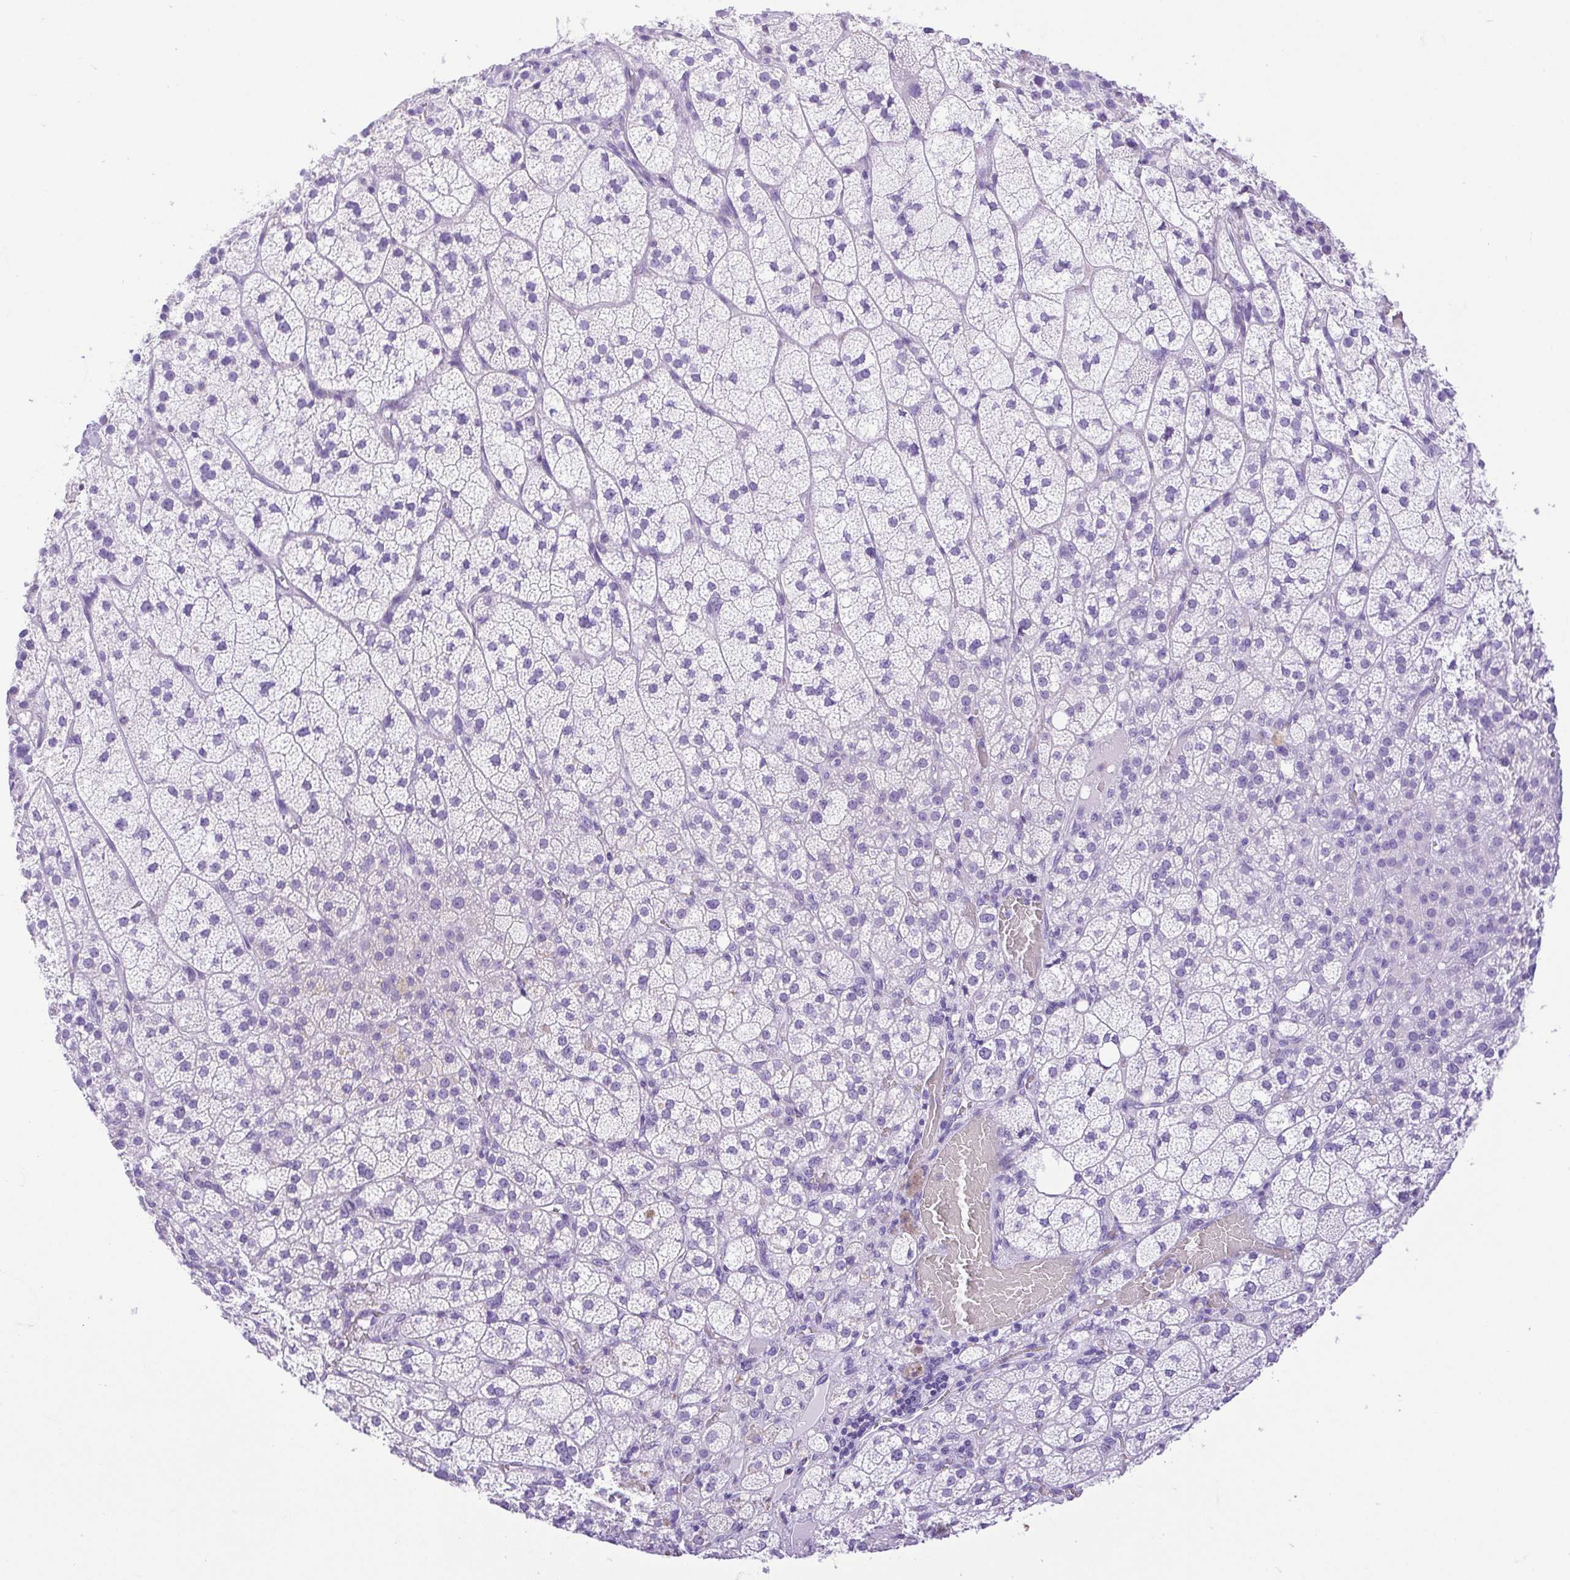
{"staining": {"intensity": "negative", "quantity": "none", "location": "none"}, "tissue": "adrenal gland", "cell_type": "Glandular cells", "image_type": "normal", "snomed": [{"axis": "morphology", "description": "Normal tissue, NOS"}, {"axis": "topography", "description": "Adrenal gland"}], "caption": "IHC of normal human adrenal gland shows no positivity in glandular cells.", "gene": "CDSN", "patient": {"sex": "female", "age": 60}}